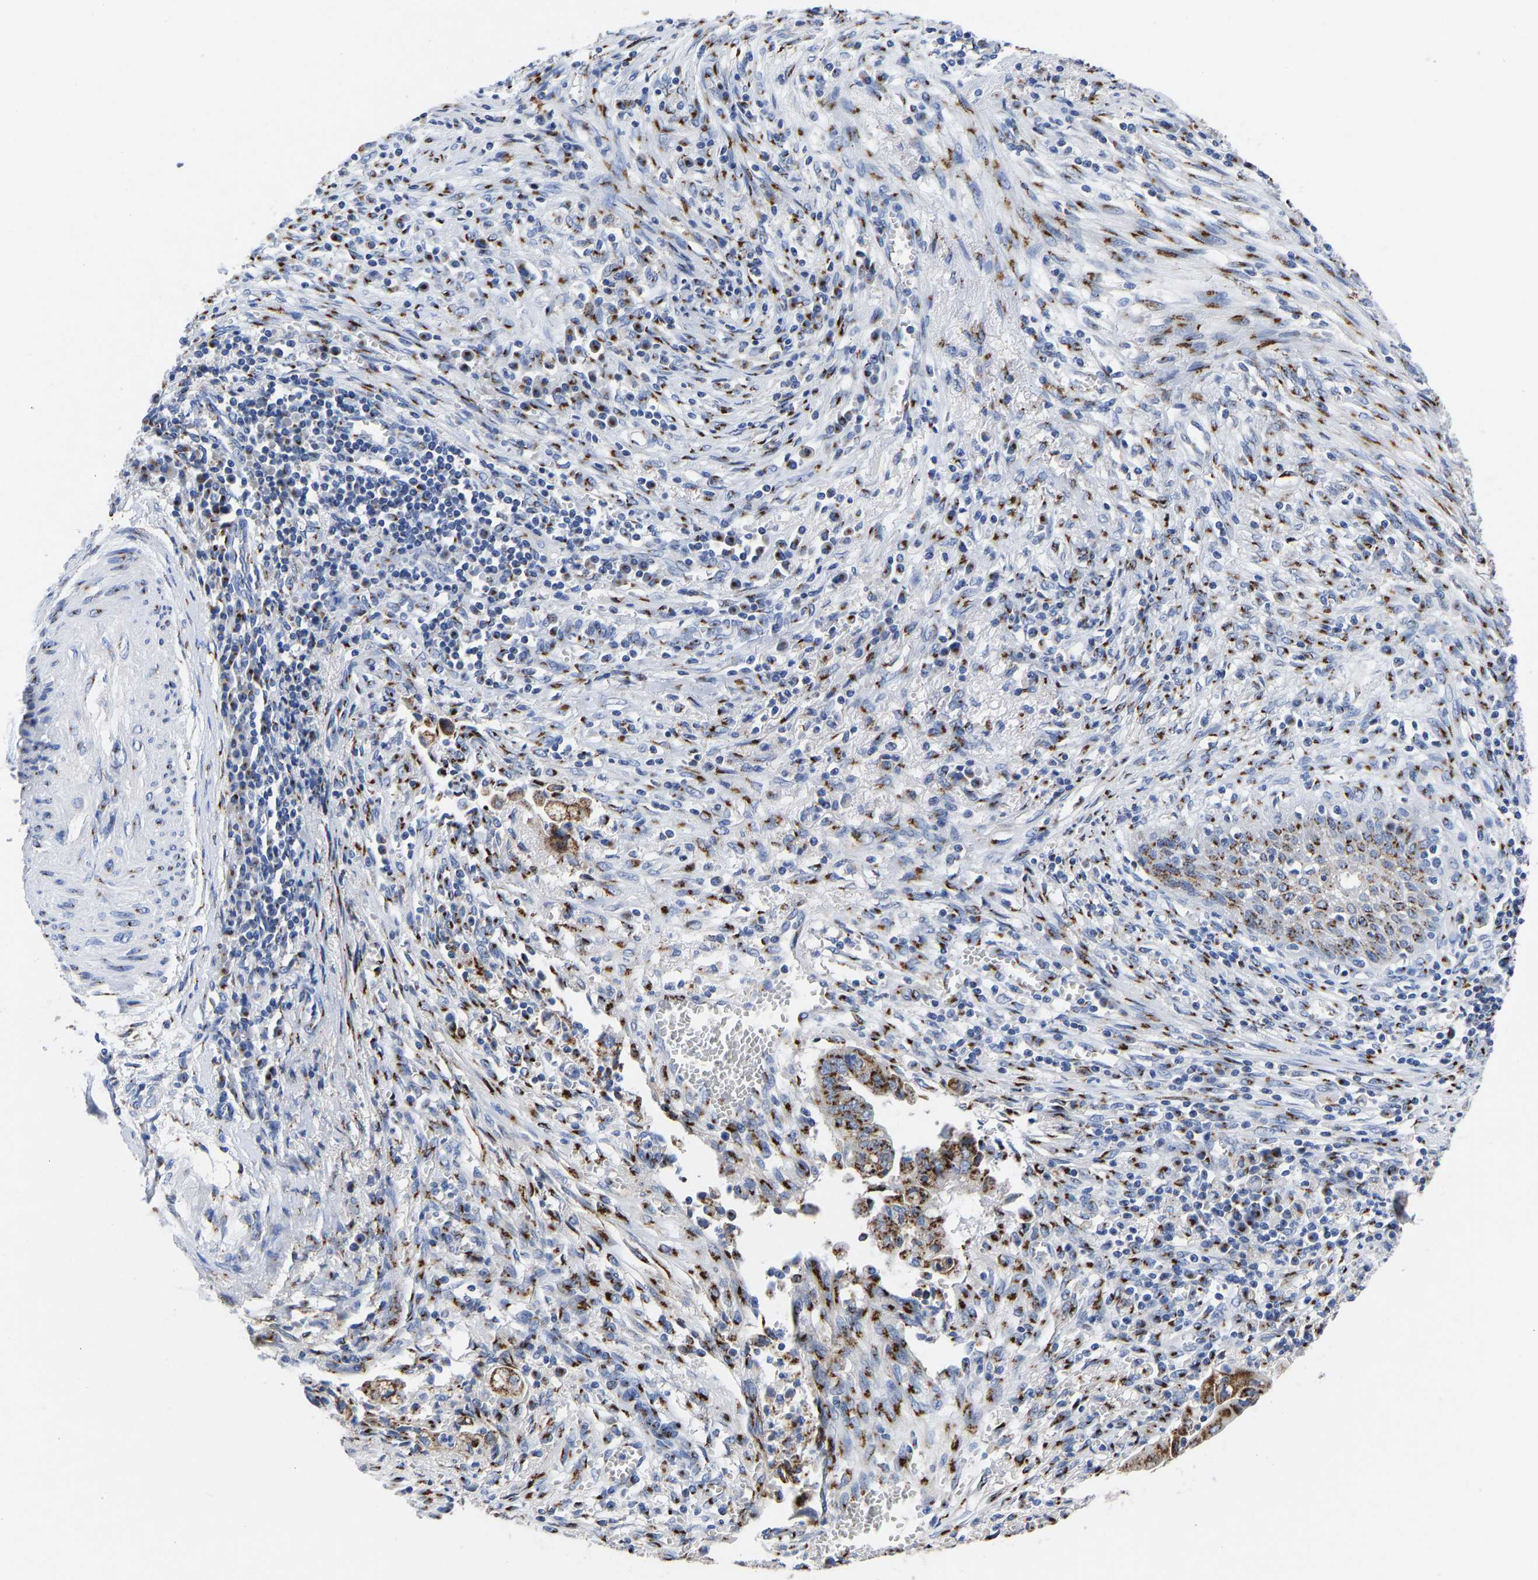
{"staining": {"intensity": "strong", "quantity": ">75%", "location": "cytoplasmic/membranous"}, "tissue": "cervical cancer", "cell_type": "Tumor cells", "image_type": "cancer", "snomed": [{"axis": "morphology", "description": "Adenocarcinoma, NOS"}, {"axis": "topography", "description": "Cervix"}], "caption": "About >75% of tumor cells in human cervical adenocarcinoma demonstrate strong cytoplasmic/membranous protein positivity as visualized by brown immunohistochemical staining.", "gene": "TMEM87A", "patient": {"sex": "female", "age": 44}}